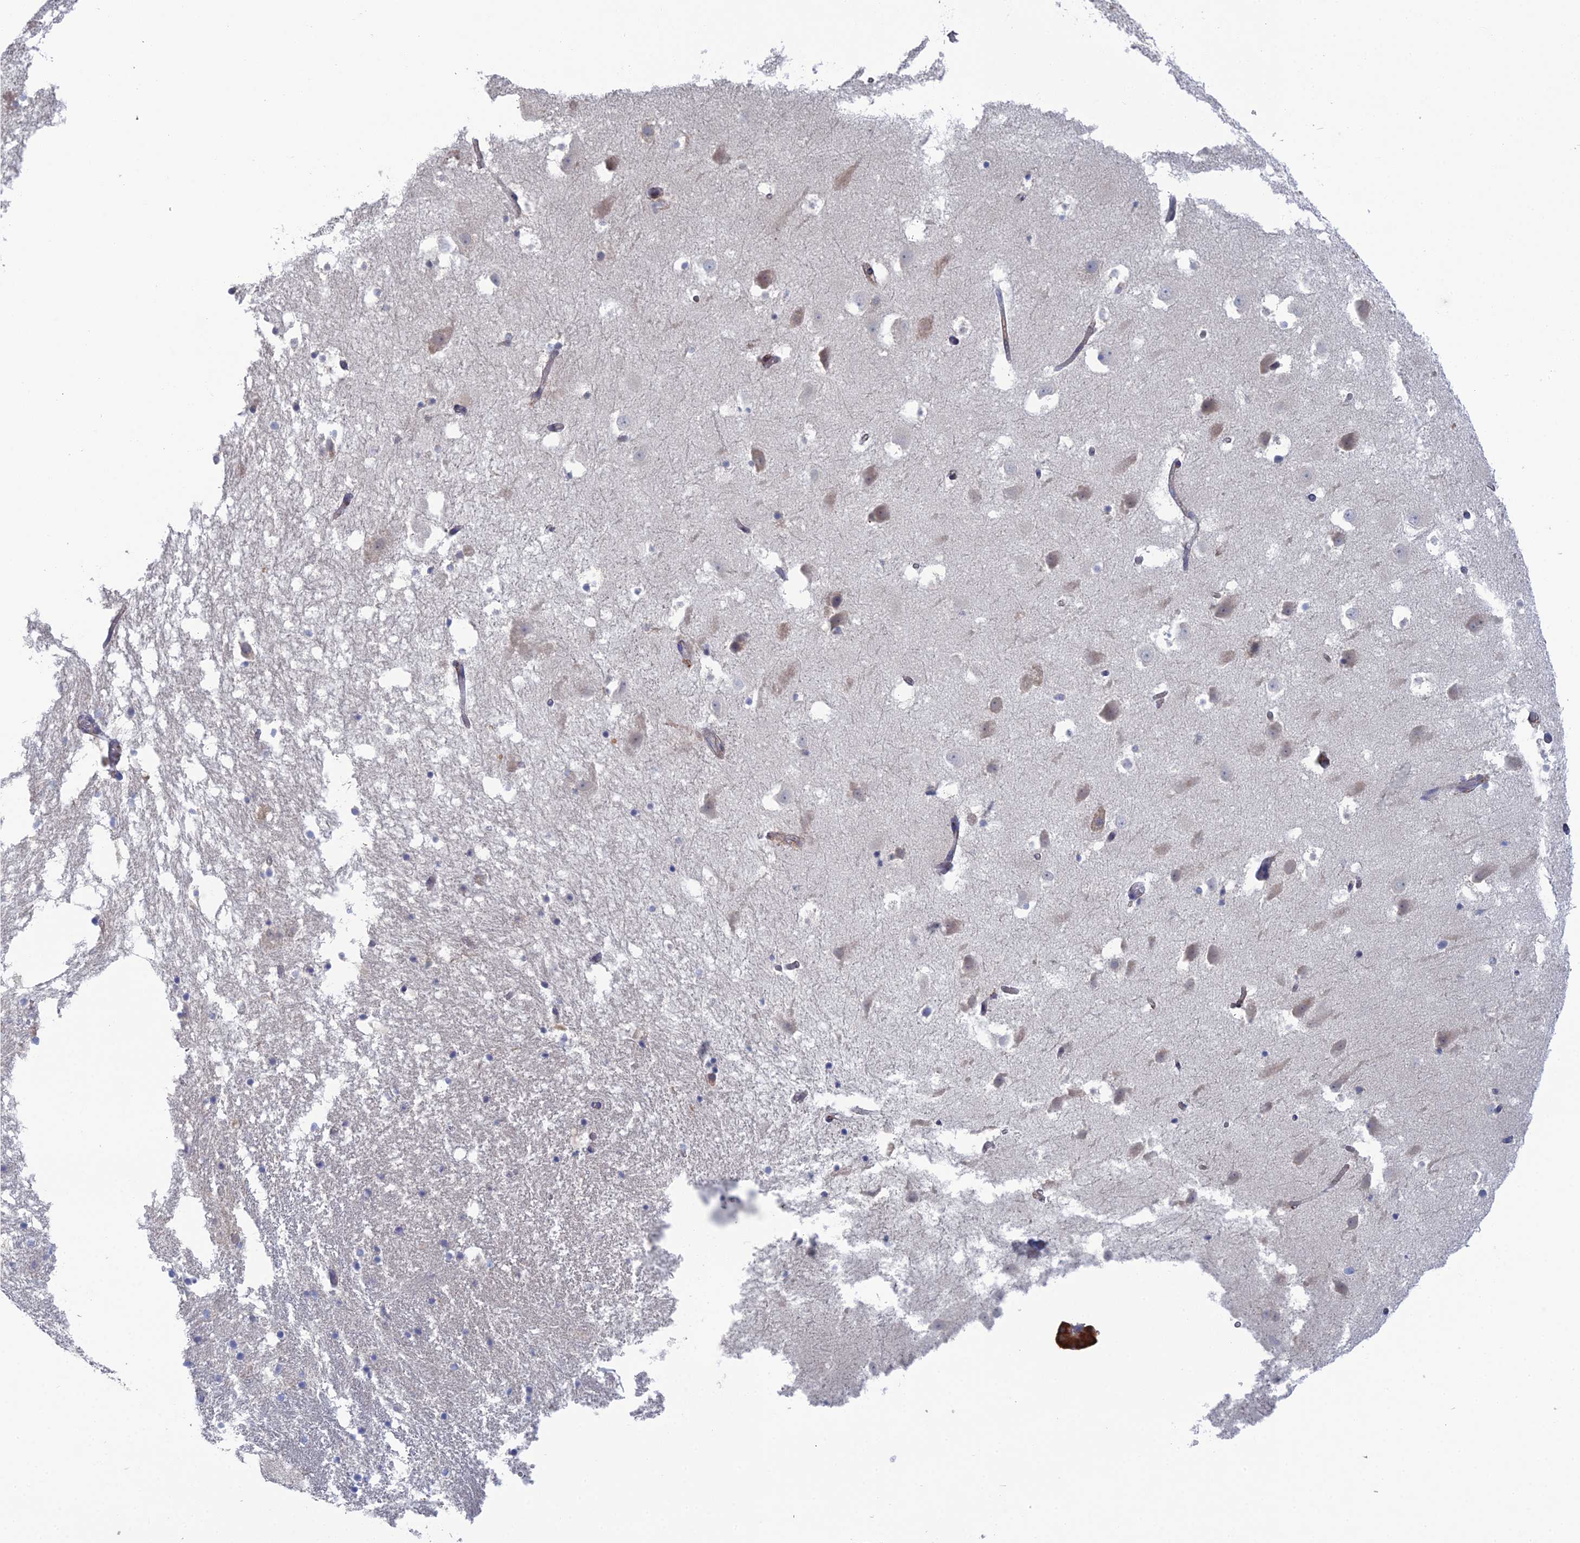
{"staining": {"intensity": "weak", "quantity": "<25%", "location": "cytoplasmic/membranous"}, "tissue": "hippocampus", "cell_type": "Glial cells", "image_type": "normal", "snomed": [{"axis": "morphology", "description": "Normal tissue, NOS"}, {"axis": "topography", "description": "Hippocampus"}], "caption": "Immunohistochemistry image of normal hippocampus: human hippocampus stained with DAB (3,3'-diaminobenzidine) reveals no significant protein staining in glial cells.", "gene": "TRAPPC6A", "patient": {"sex": "female", "age": 52}}